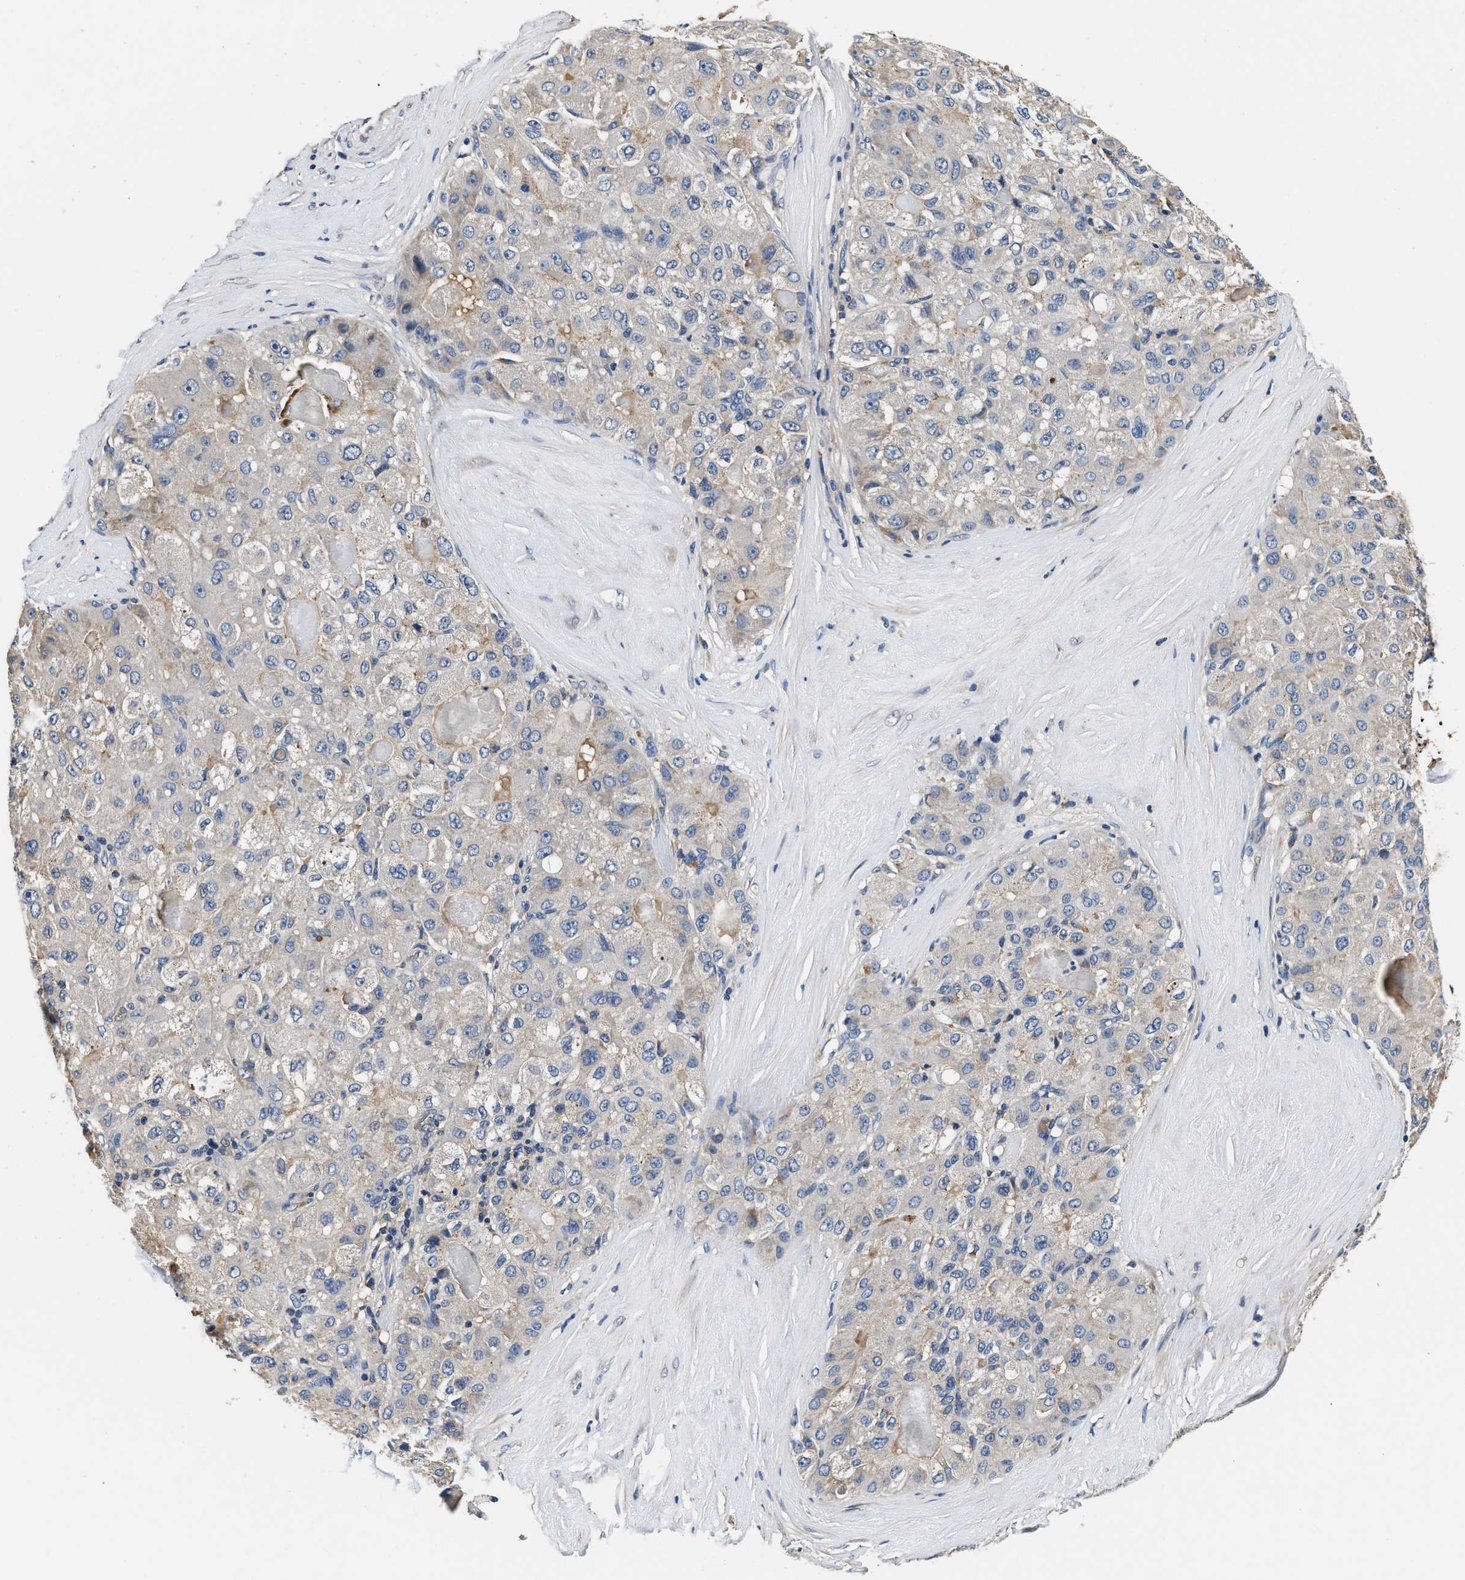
{"staining": {"intensity": "negative", "quantity": "none", "location": "none"}, "tissue": "liver cancer", "cell_type": "Tumor cells", "image_type": "cancer", "snomed": [{"axis": "morphology", "description": "Carcinoma, Hepatocellular, NOS"}, {"axis": "topography", "description": "Liver"}], "caption": "A micrograph of liver cancer stained for a protein displays no brown staining in tumor cells.", "gene": "ANKIB1", "patient": {"sex": "male", "age": 80}}